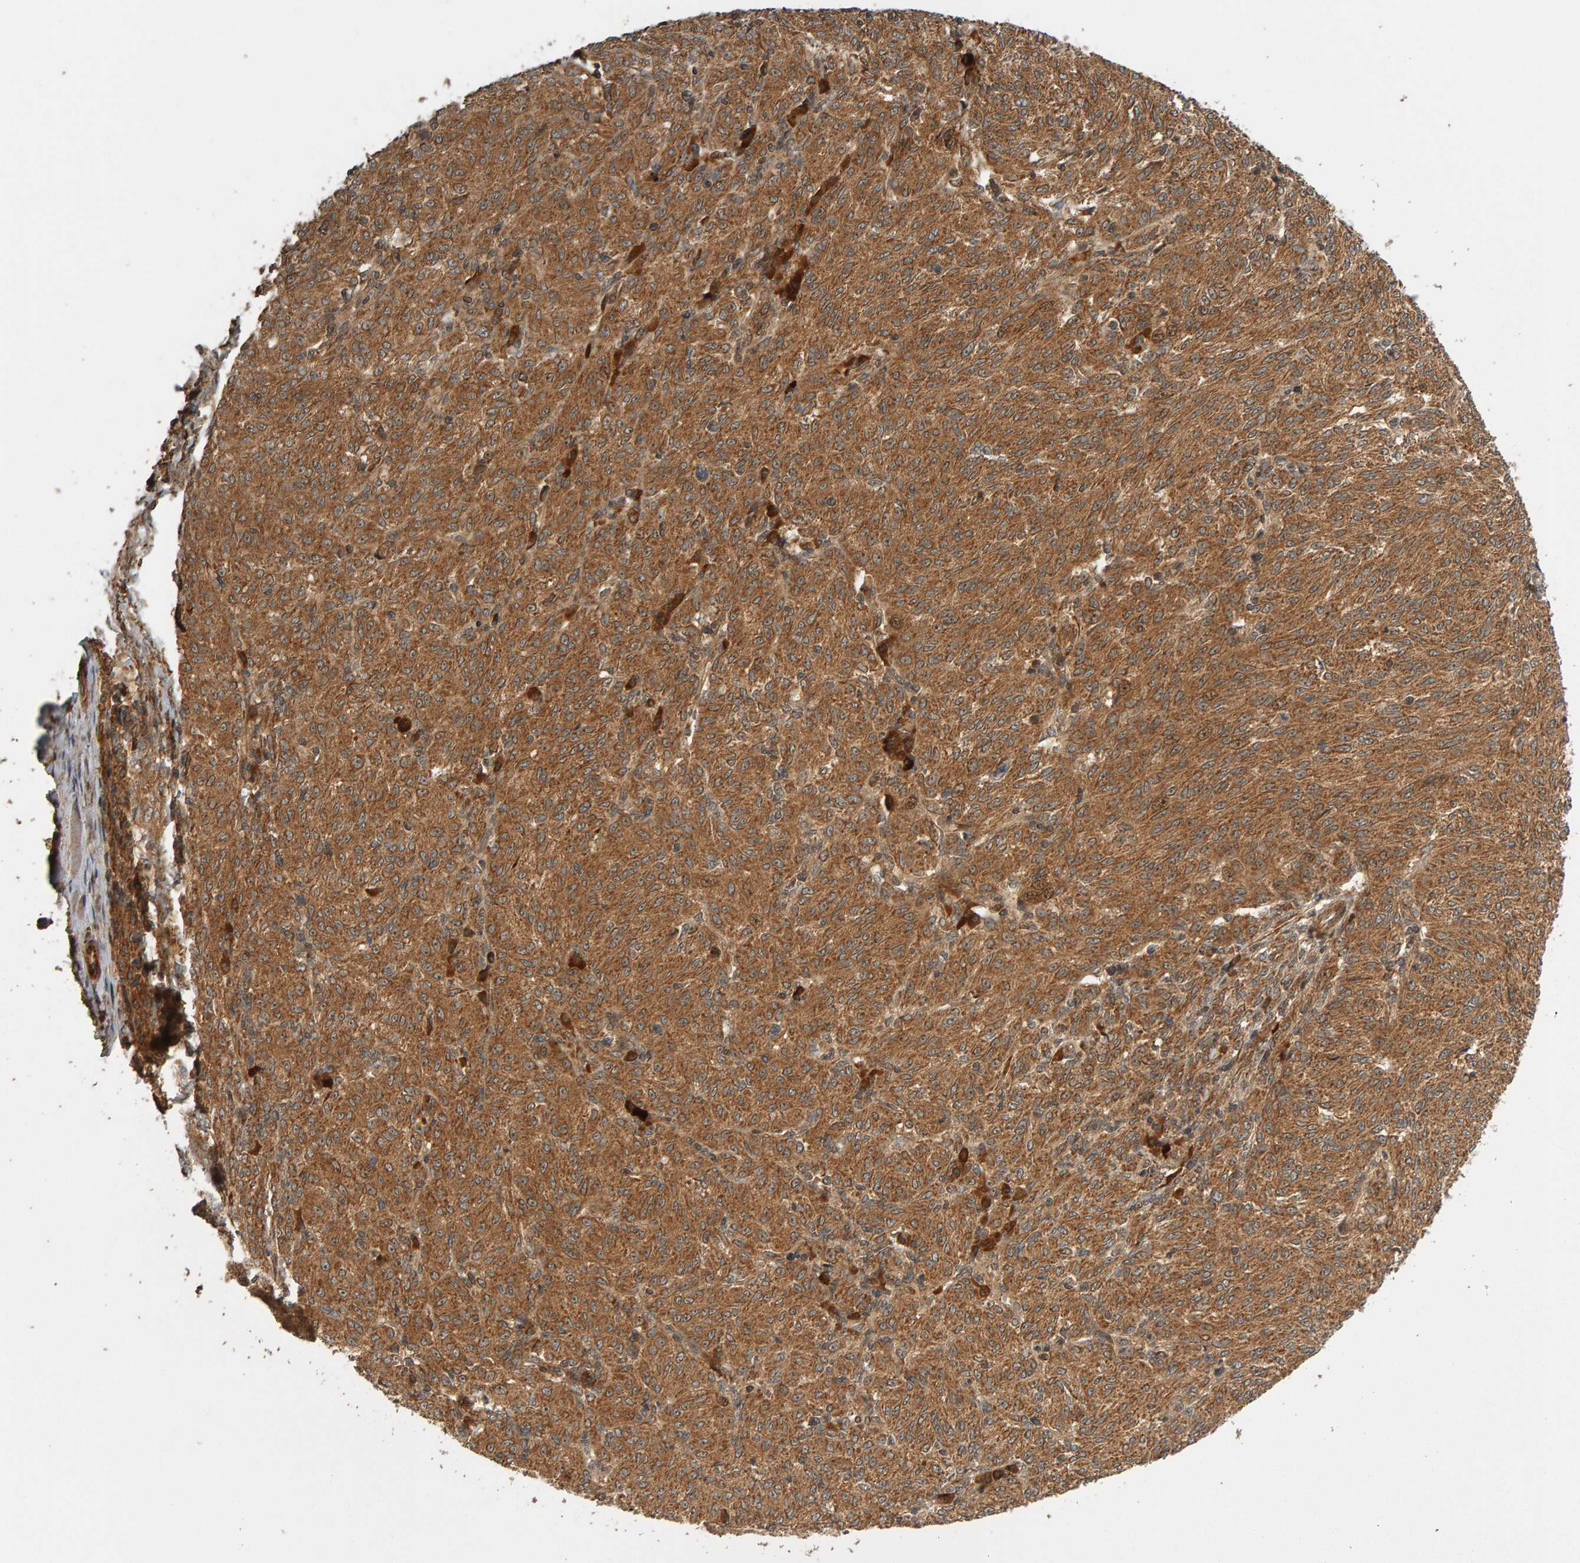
{"staining": {"intensity": "moderate", "quantity": ">75%", "location": "cytoplasmic/membranous"}, "tissue": "melanoma", "cell_type": "Tumor cells", "image_type": "cancer", "snomed": [{"axis": "morphology", "description": "Malignant melanoma, NOS"}, {"axis": "topography", "description": "Skin"}], "caption": "Protein expression analysis of malignant melanoma displays moderate cytoplasmic/membranous staining in about >75% of tumor cells.", "gene": "ZFAND1", "patient": {"sex": "female", "age": 72}}